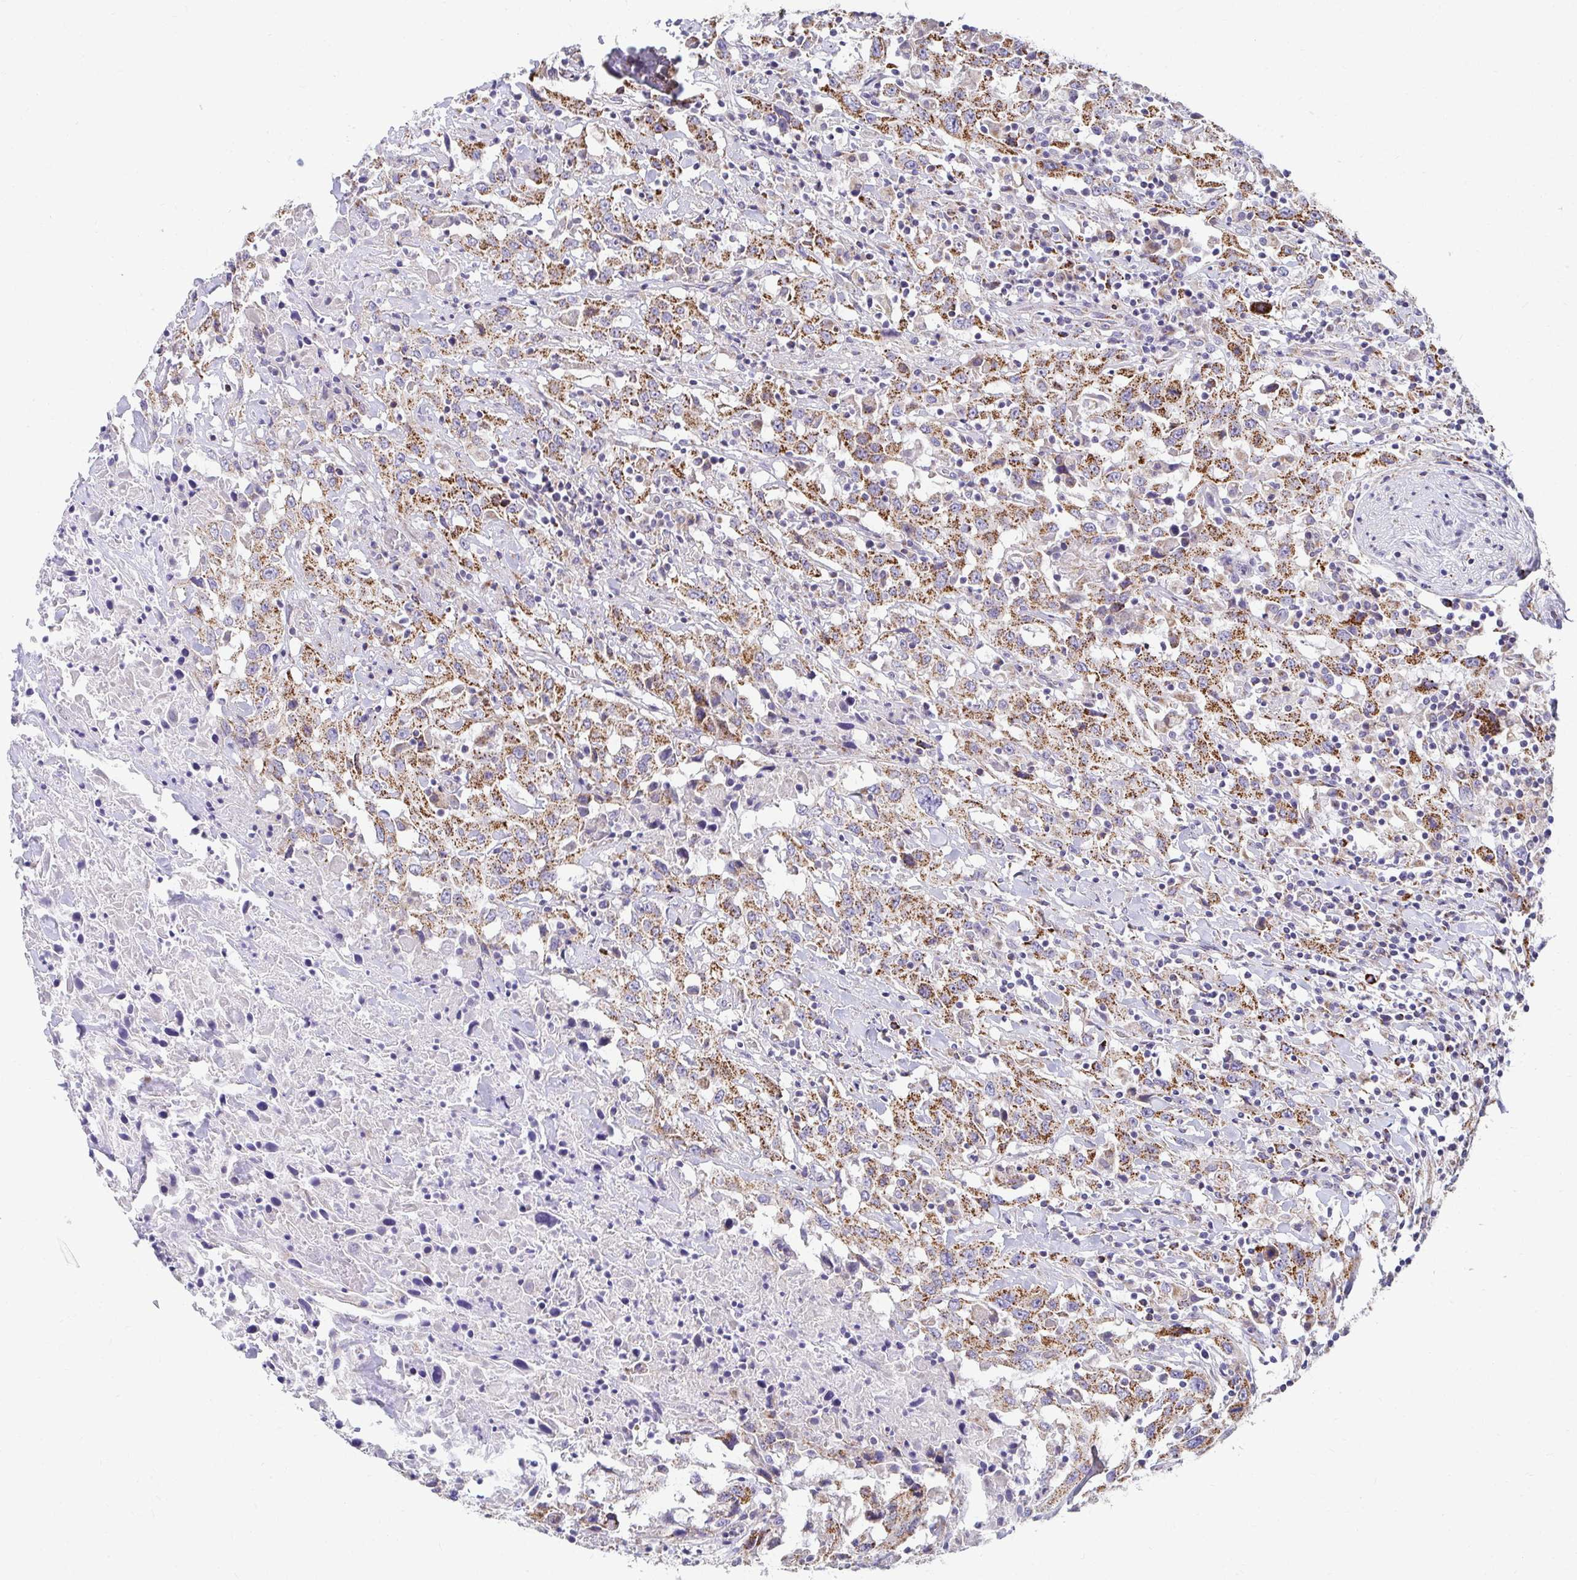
{"staining": {"intensity": "moderate", "quantity": ">75%", "location": "cytoplasmic/membranous"}, "tissue": "urothelial cancer", "cell_type": "Tumor cells", "image_type": "cancer", "snomed": [{"axis": "morphology", "description": "Urothelial carcinoma, High grade"}, {"axis": "topography", "description": "Urinary bladder"}], "caption": "Moderate cytoplasmic/membranous protein staining is identified in approximately >75% of tumor cells in urothelial cancer.", "gene": "EXOC5", "patient": {"sex": "male", "age": 61}}